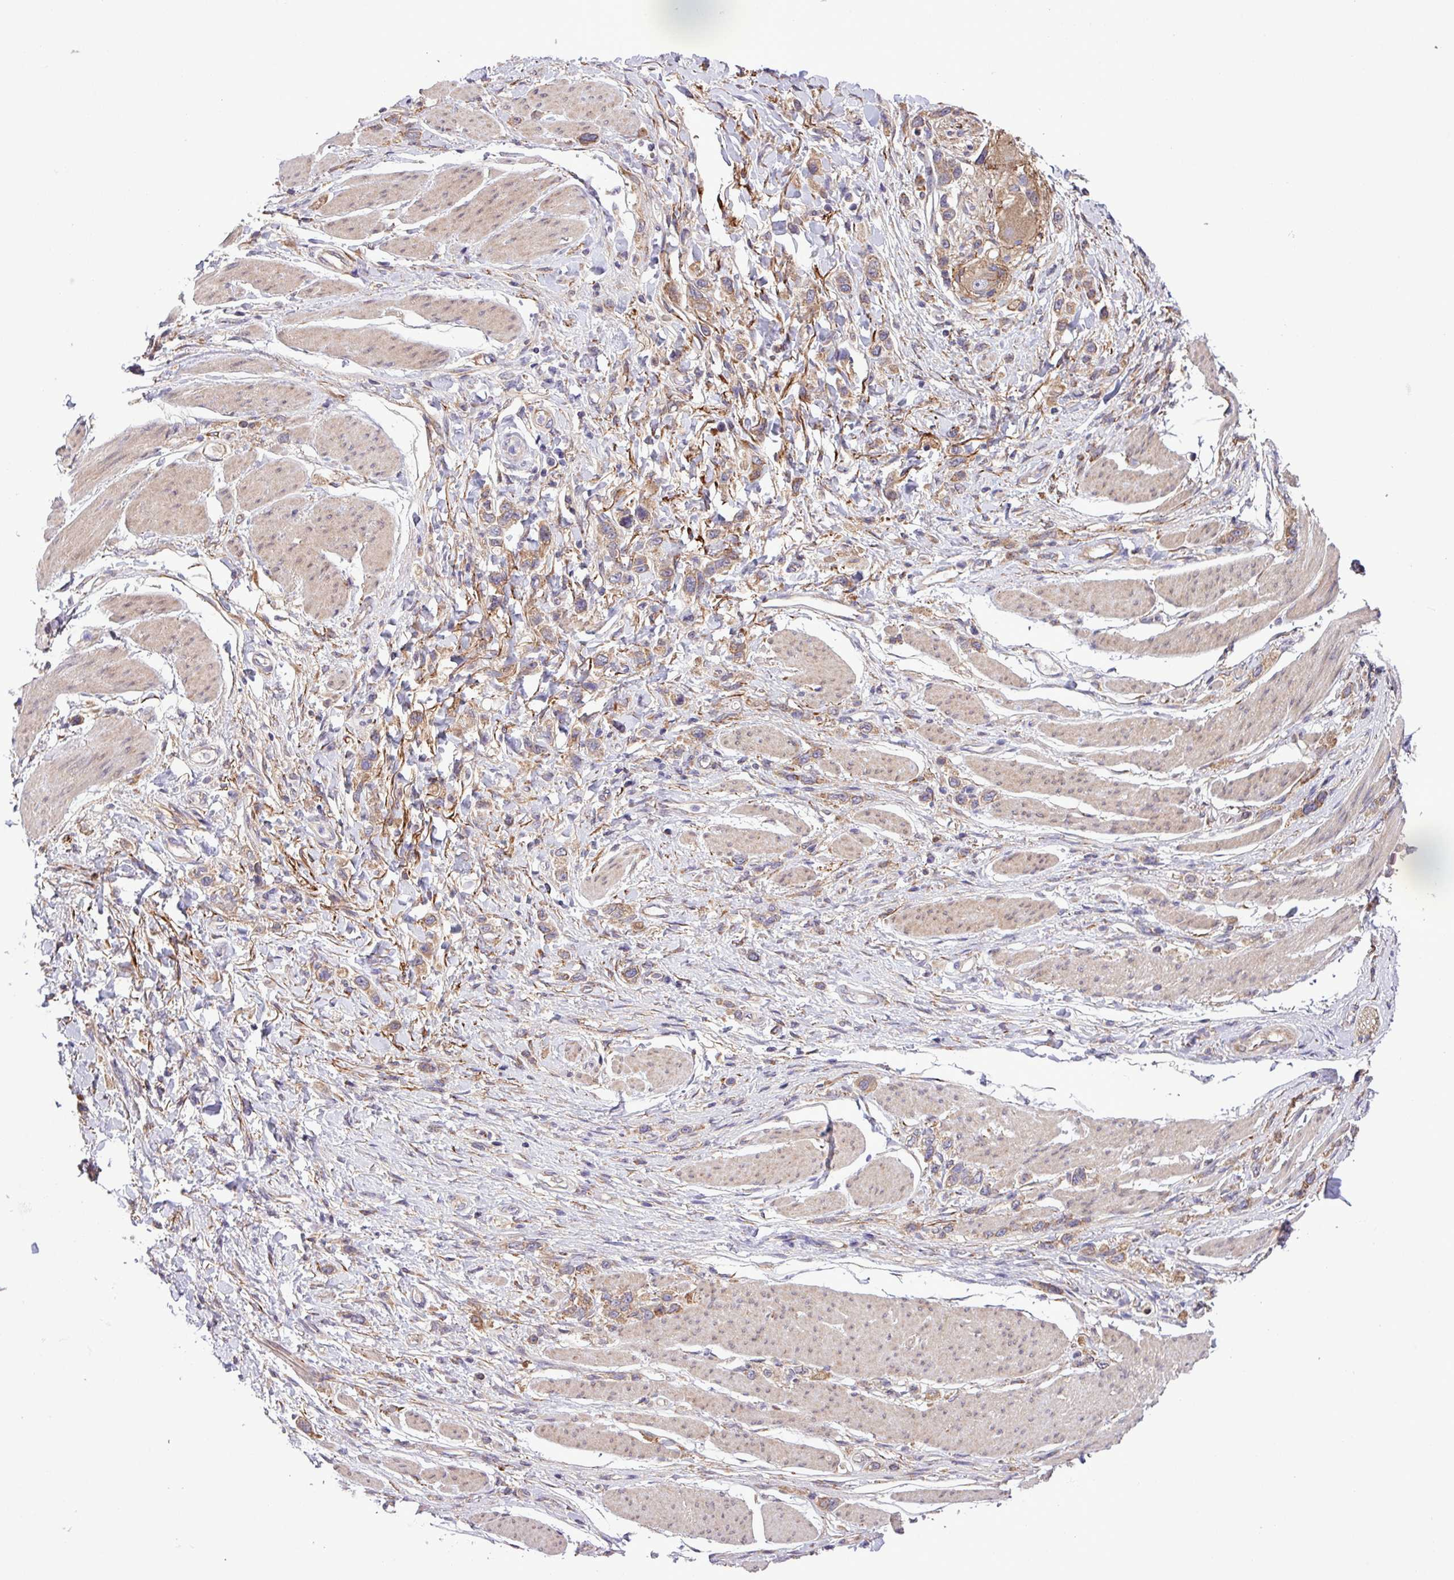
{"staining": {"intensity": "weak", "quantity": ">75%", "location": "cytoplasmic/membranous"}, "tissue": "stomach cancer", "cell_type": "Tumor cells", "image_type": "cancer", "snomed": [{"axis": "morphology", "description": "Adenocarcinoma, NOS"}, {"axis": "topography", "description": "Stomach"}], "caption": "An immunohistochemistry histopathology image of tumor tissue is shown. Protein staining in brown shows weak cytoplasmic/membranous positivity in stomach adenocarcinoma within tumor cells.", "gene": "MEGF6", "patient": {"sex": "female", "age": 65}}